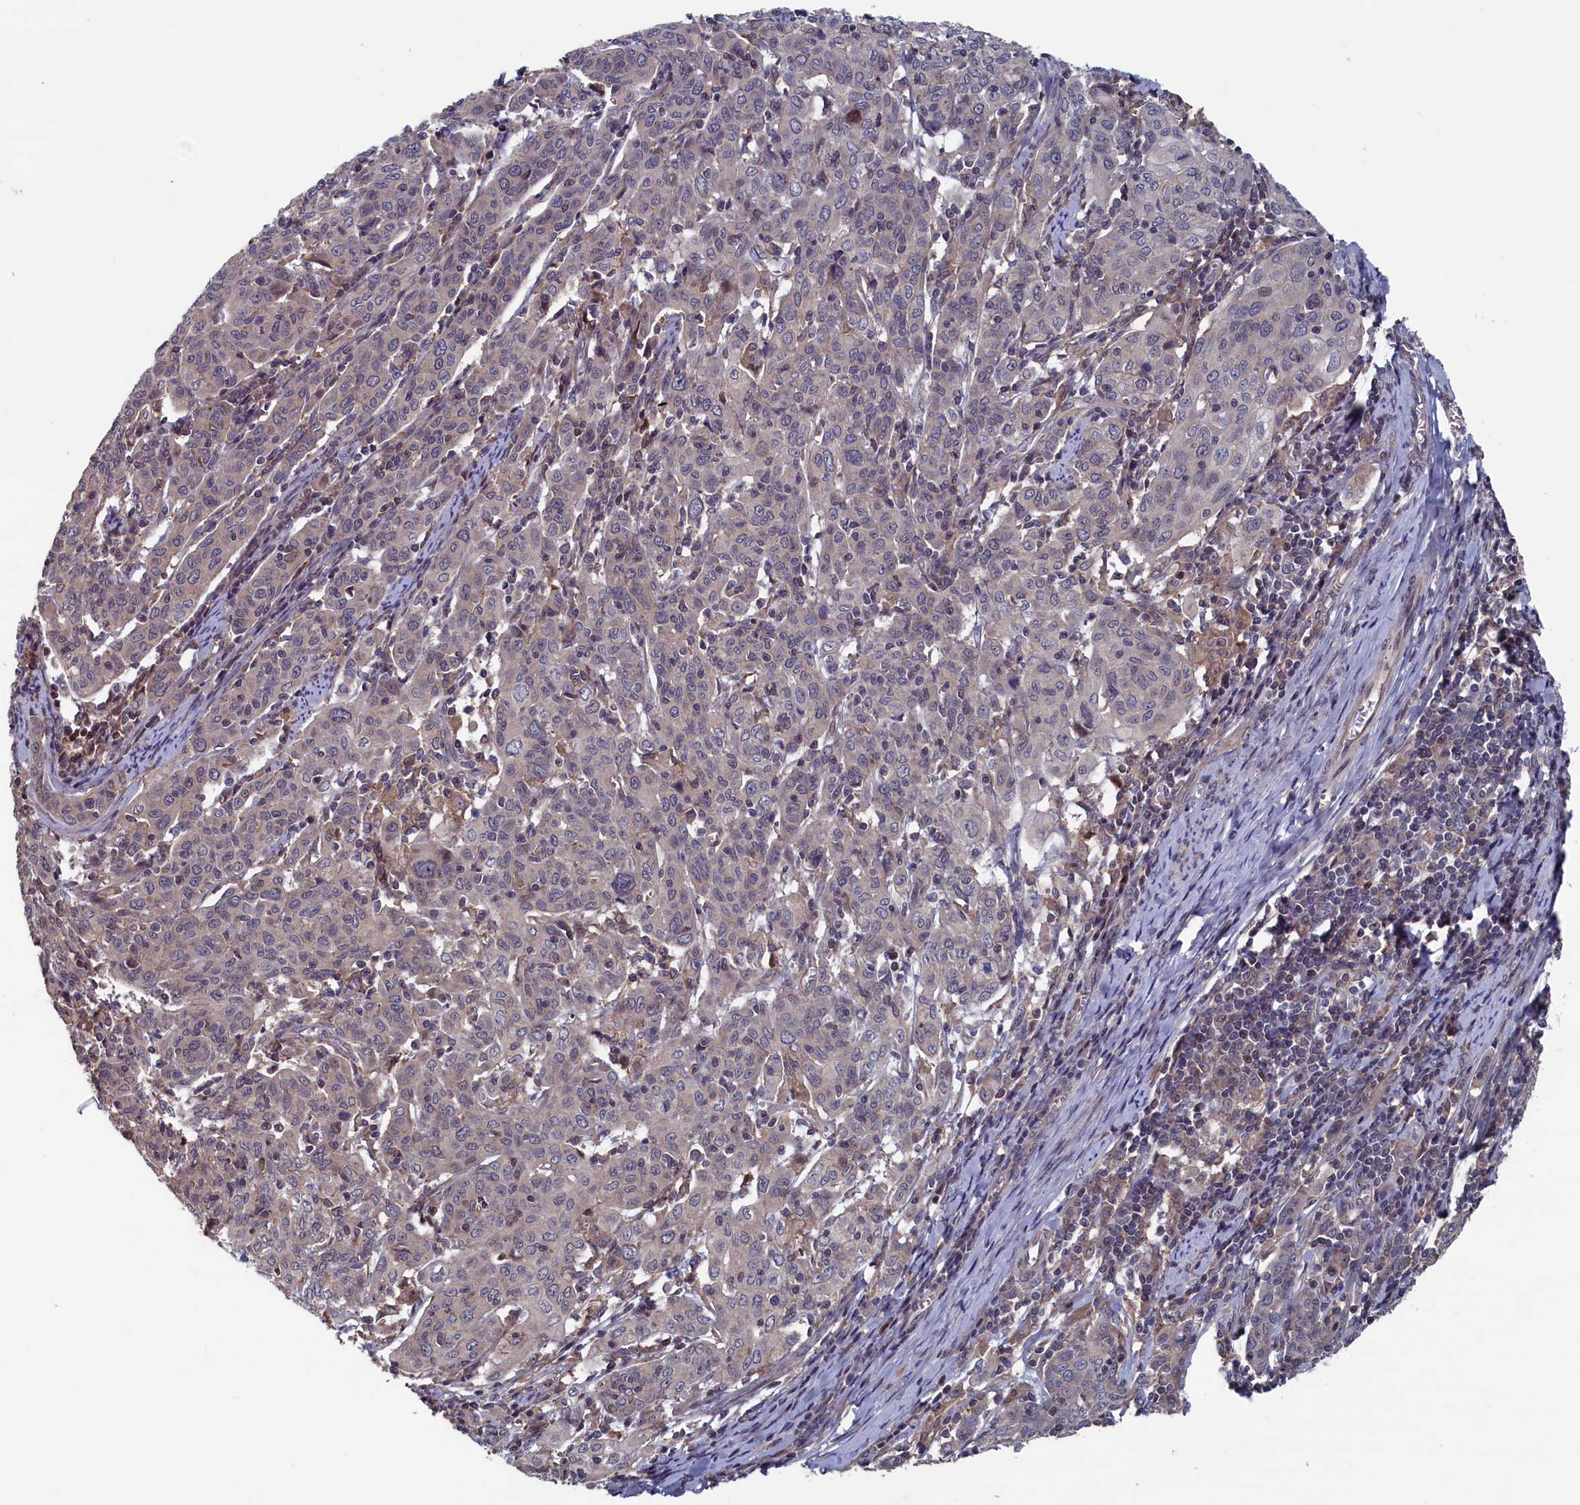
{"staining": {"intensity": "negative", "quantity": "none", "location": "none"}, "tissue": "cervical cancer", "cell_type": "Tumor cells", "image_type": "cancer", "snomed": [{"axis": "morphology", "description": "Squamous cell carcinoma, NOS"}, {"axis": "topography", "description": "Cervix"}], "caption": "Protein analysis of cervical cancer shows no significant expression in tumor cells.", "gene": "SPATA13", "patient": {"sex": "female", "age": 67}}